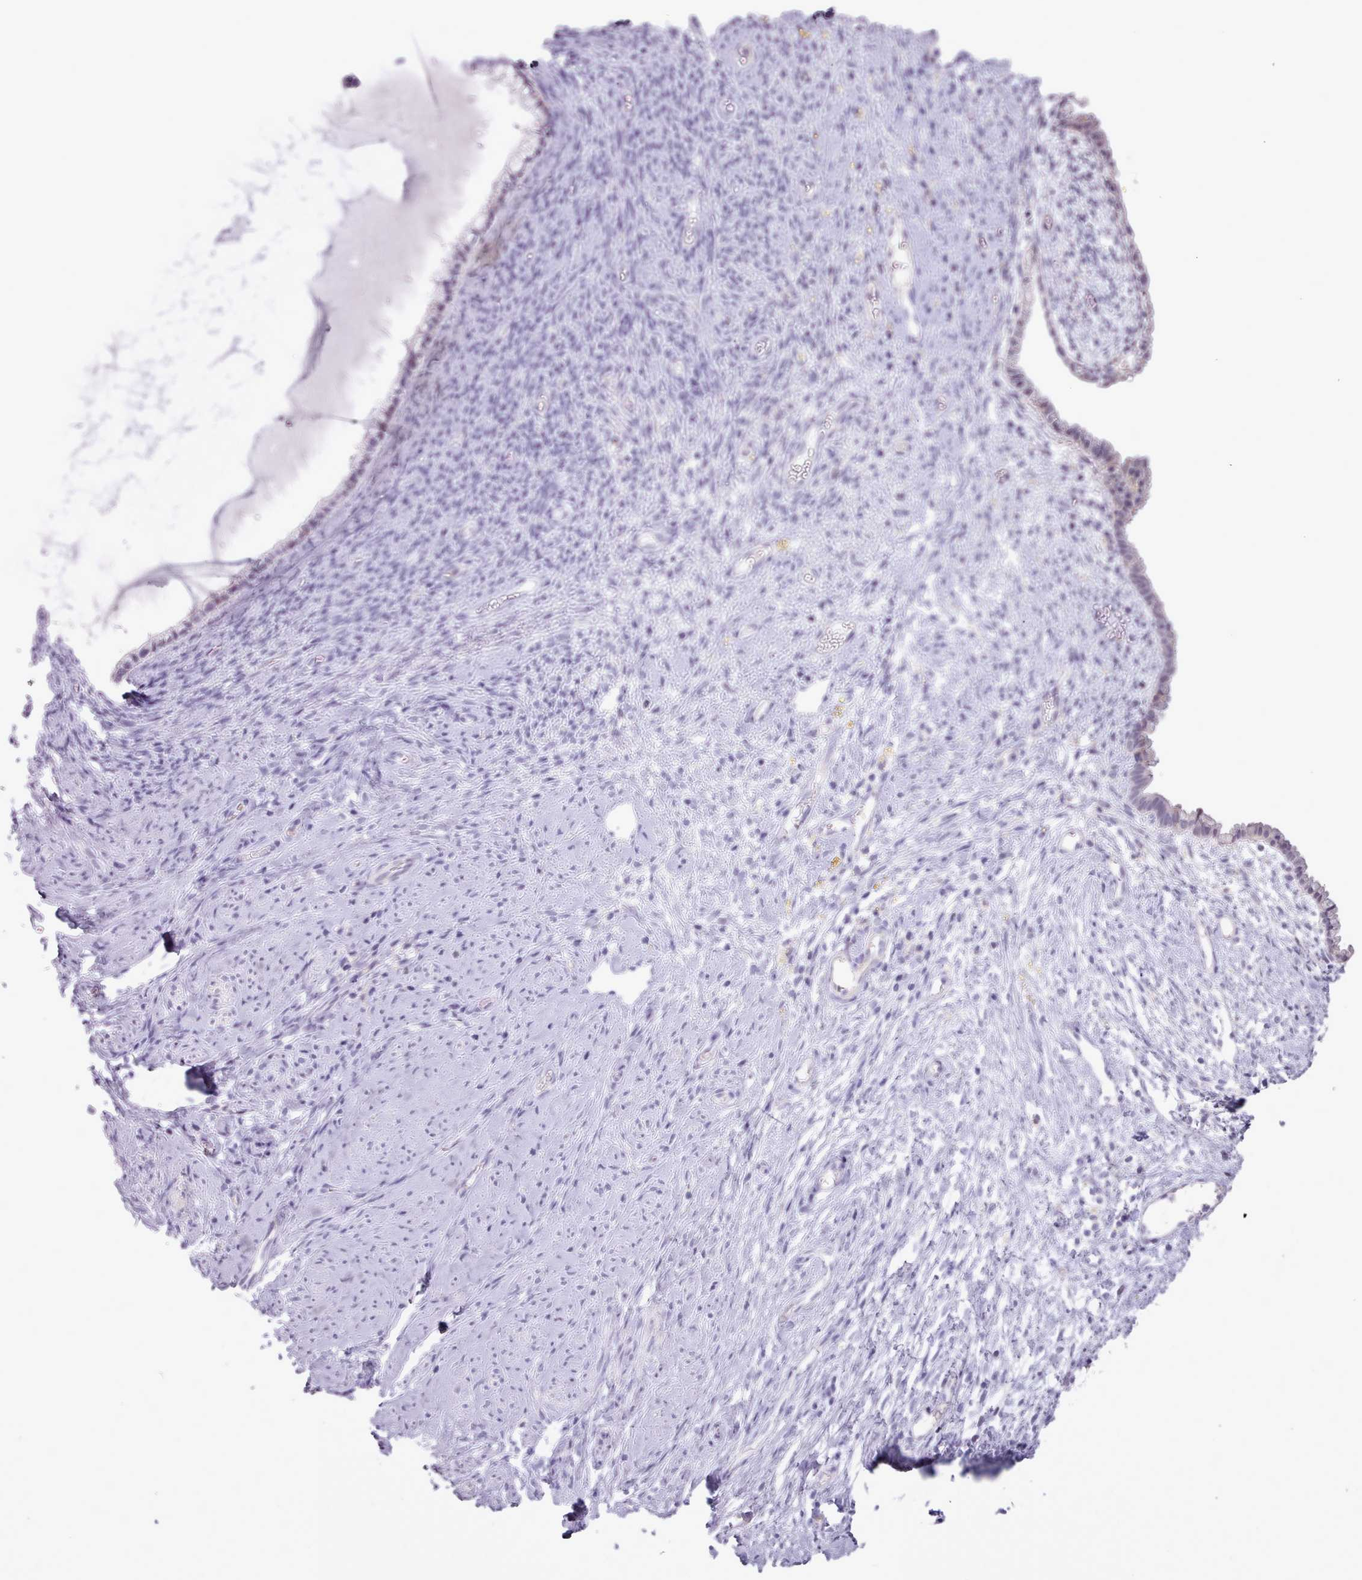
{"staining": {"intensity": "negative", "quantity": "none", "location": "none"}, "tissue": "cervix", "cell_type": "Glandular cells", "image_type": "normal", "snomed": [{"axis": "morphology", "description": "Normal tissue, NOS"}, {"axis": "topography", "description": "Cervix"}], "caption": "Protein analysis of unremarkable cervix reveals no significant positivity in glandular cells. Brightfield microscopy of IHC stained with DAB (3,3'-diaminobenzidine) (brown) and hematoxylin (blue), captured at high magnification.", "gene": "BDKRB2", "patient": {"sex": "female", "age": 76}}